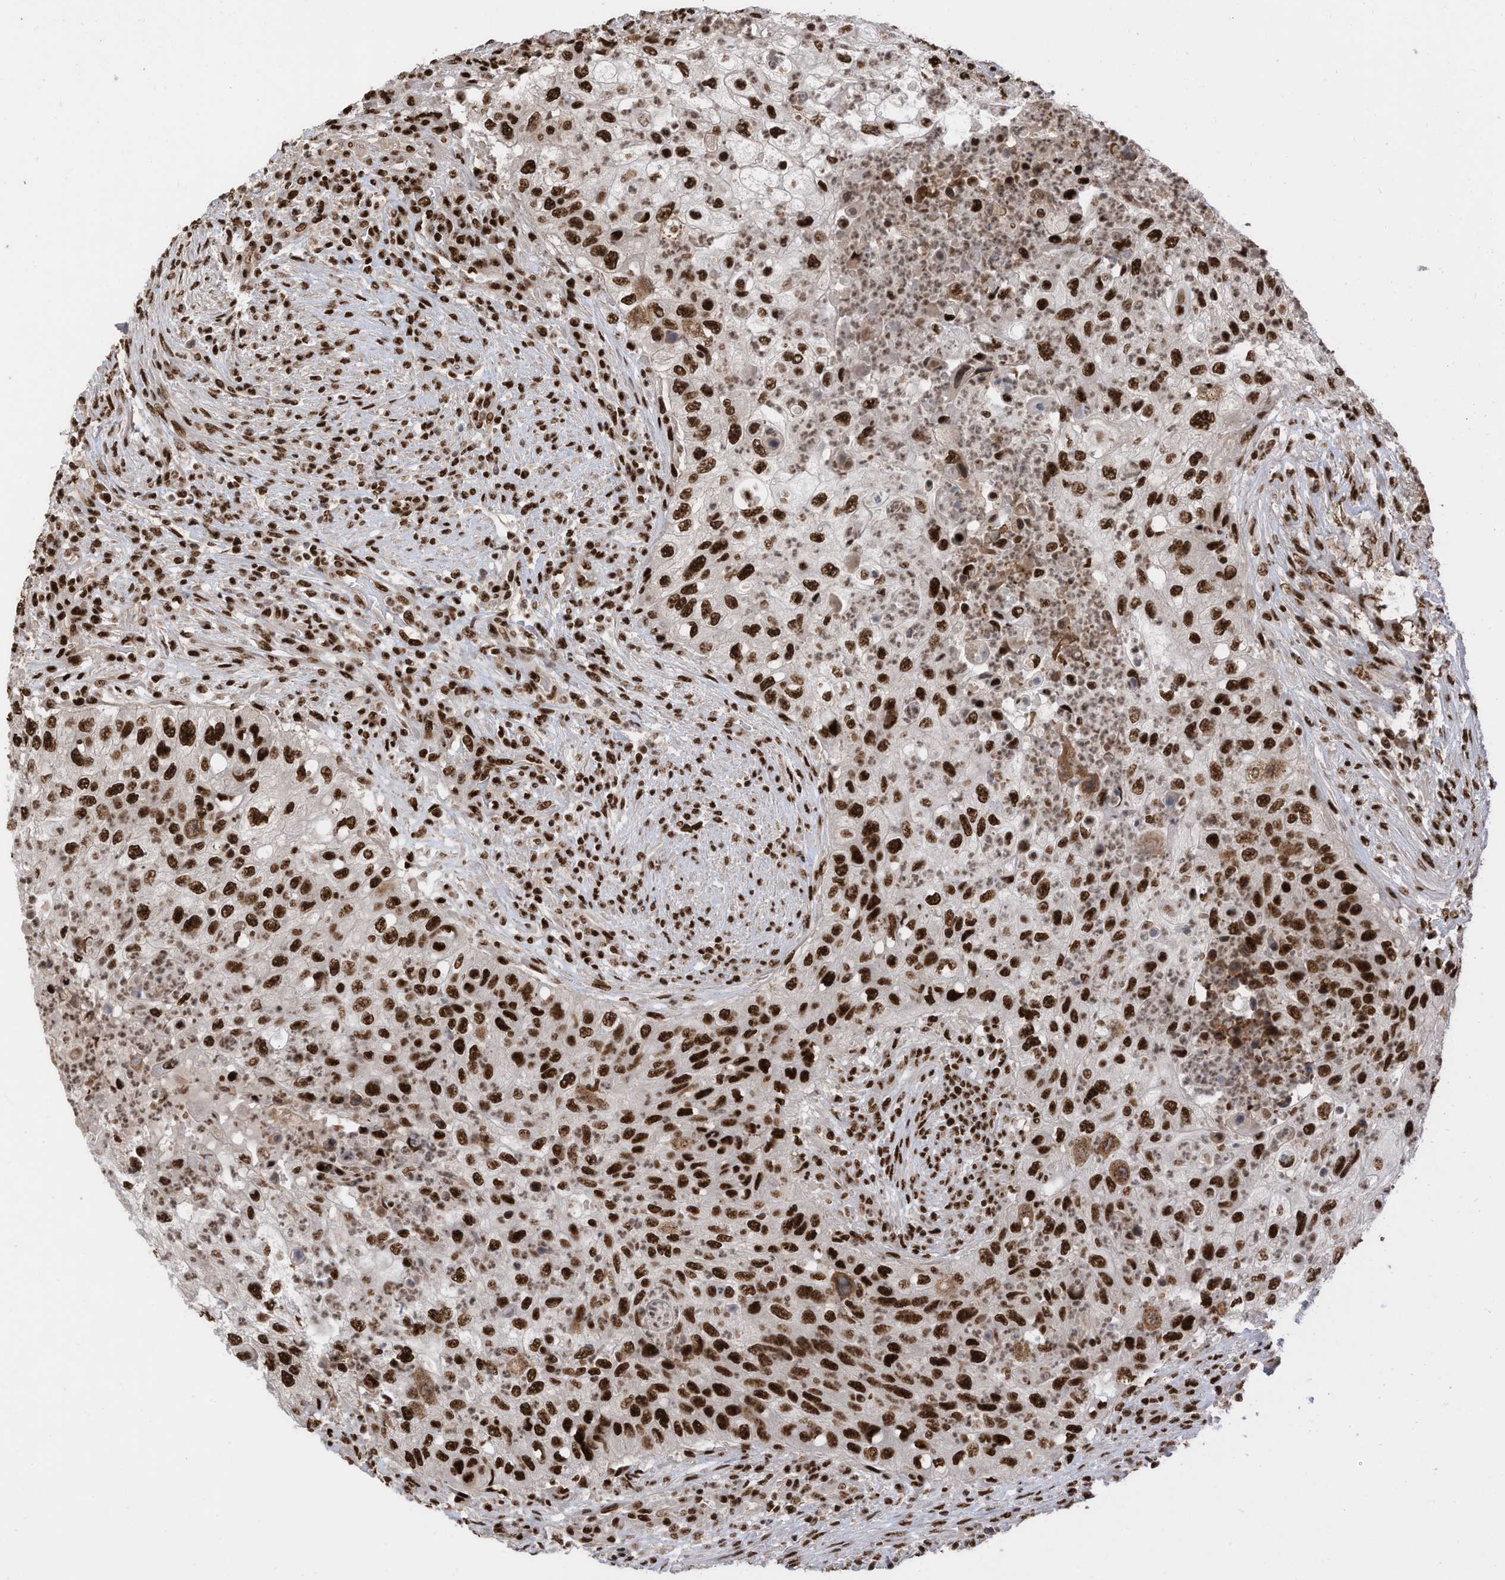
{"staining": {"intensity": "strong", "quantity": ">75%", "location": "nuclear"}, "tissue": "urothelial cancer", "cell_type": "Tumor cells", "image_type": "cancer", "snomed": [{"axis": "morphology", "description": "Urothelial carcinoma, High grade"}, {"axis": "topography", "description": "Urinary bladder"}], "caption": "Immunohistochemistry (DAB (3,3'-diaminobenzidine)) staining of human urothelial cancer reveals strong nuclear protein positivity in approximately >75% of tumor cells.", "gene": "SF3A3", "patient": {"sex": "female", "age": 60}}